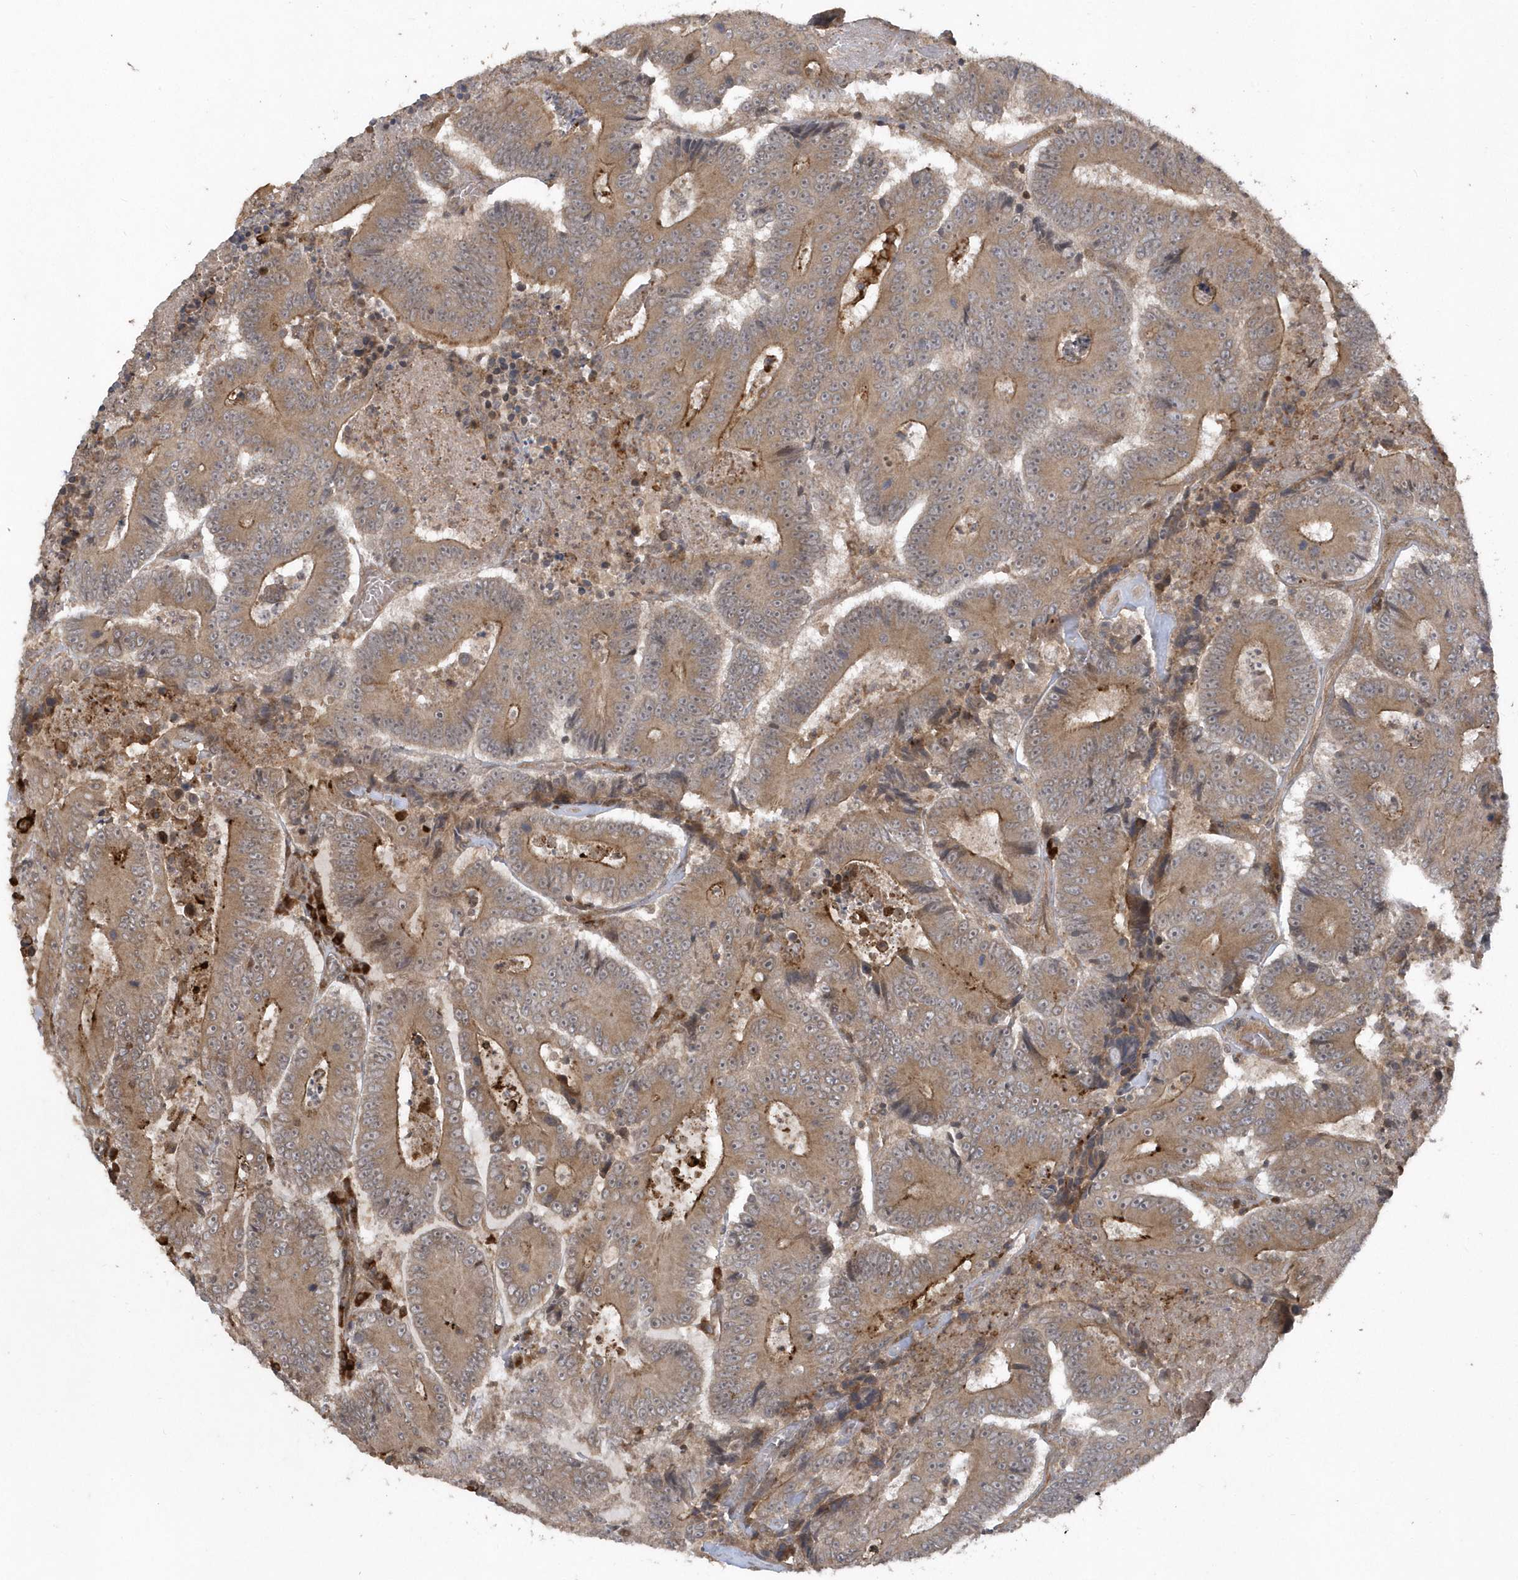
{"staining": {"intensity": "moderate", "quantity": ">75%", "location": "cytoplasmic/membranous"}, "tissue": "colorectal cancer", "cell_type": "Tumor cells", "image_type": "cancer", "snomed": [{"axis": "morphology", "description": "Adenocarcinoma, NOS"}, {"axis": "topography", "description": "Colon"}], "caption": "Colorectal cancer (adenocarcinoma) stained with DAB immunohistochemistry reveals medium levels of moderate cytoplasmic/membranous staining in about >75% of tumor cells.", "gene": "HERPUD1", "patient": {"sex": "male", "age": 83}}